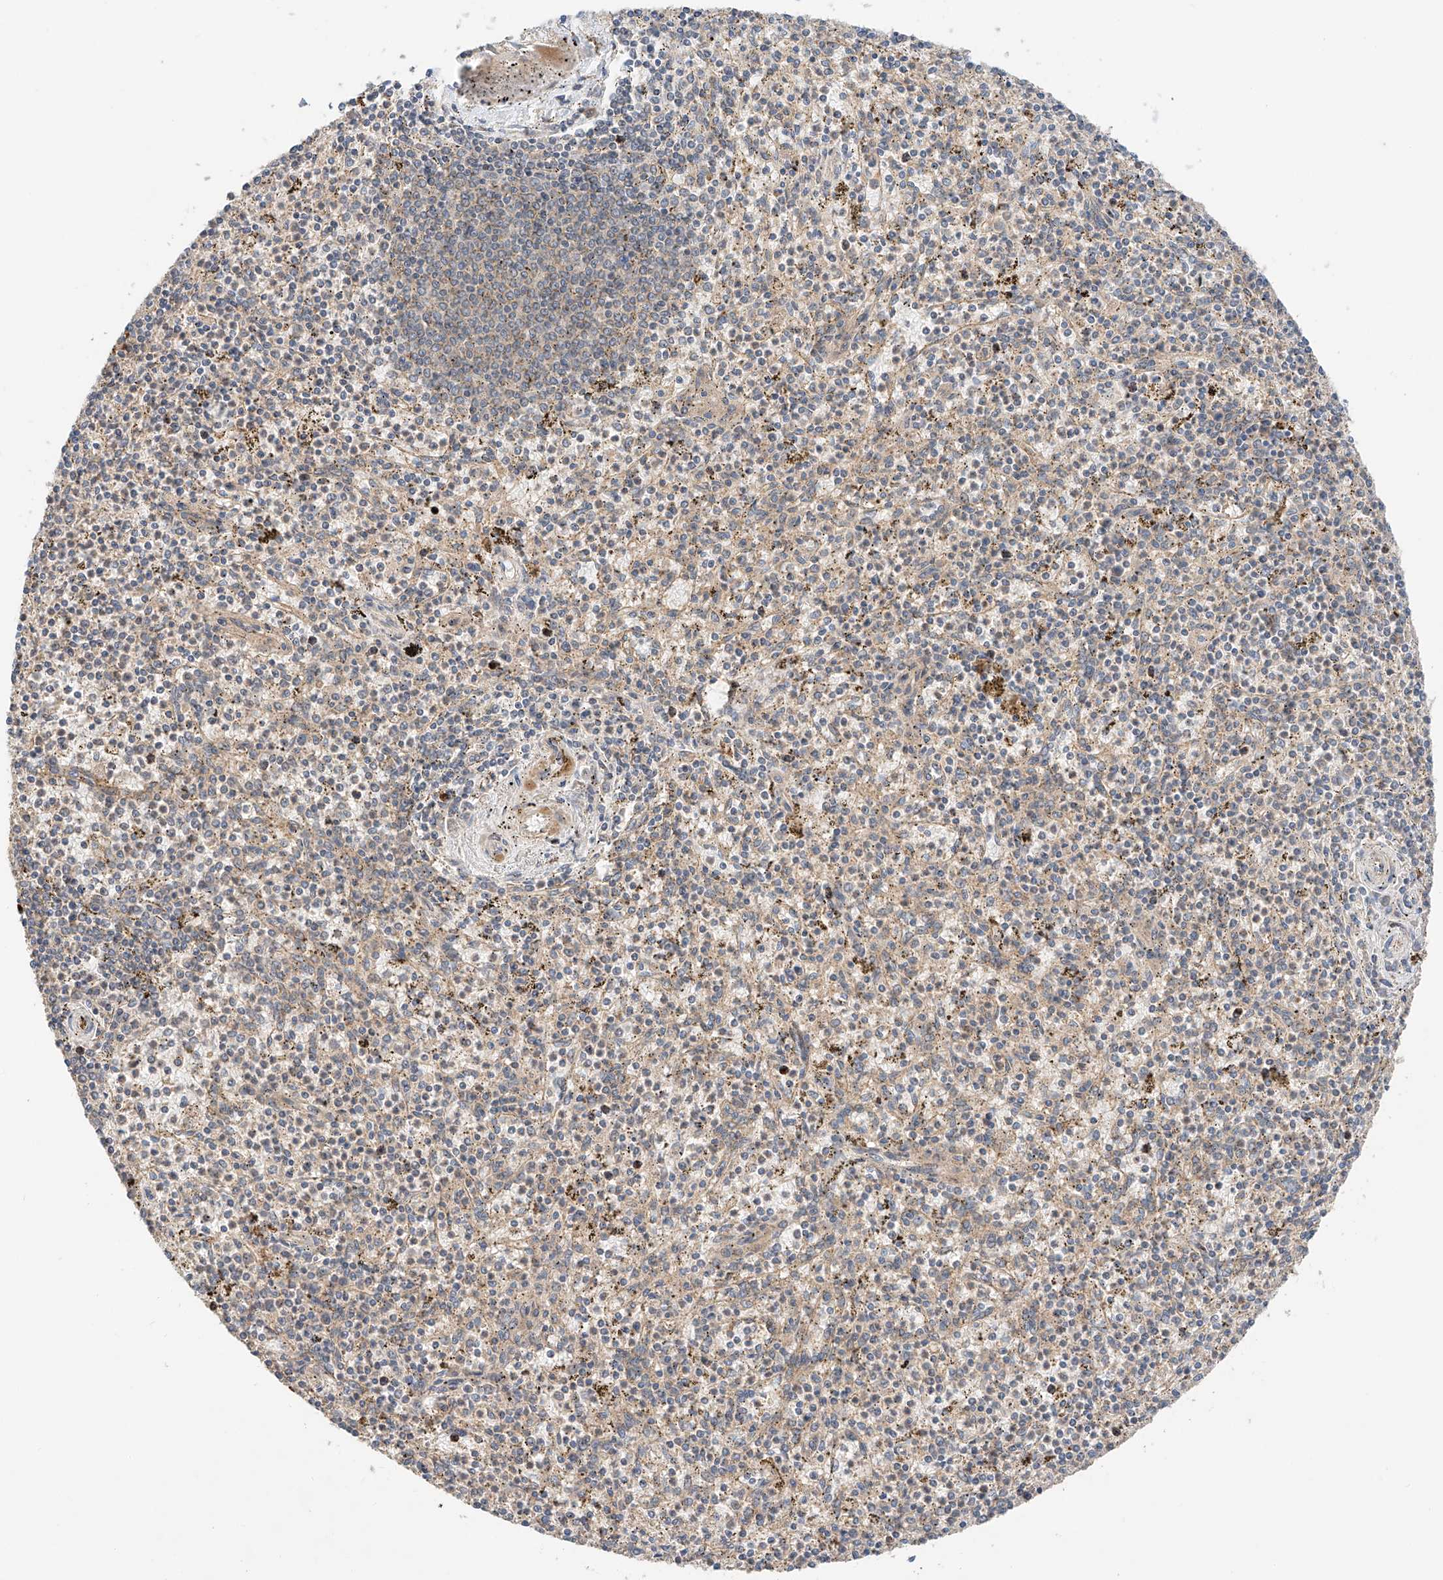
{"staining": {"intensity": "negative", "quantity": "none", "location": "none"}, "tissue": "spleen", "cell_type": "Cells in red pulp", "image_type": "normal", "snomed": [{"axis": "morphology", "description": "Normal tissue, NOS"}, {"axis": "topography", "description": "Spleen"}], "caption": "Immunohistochemistry (IHC) histopathology image of benign spleen: spleen stained with DAB reveals no significant protein staining in cells in red pulp.", "gene": "XPNPEP1", "patient": {"sex": "male", "age": 72}}